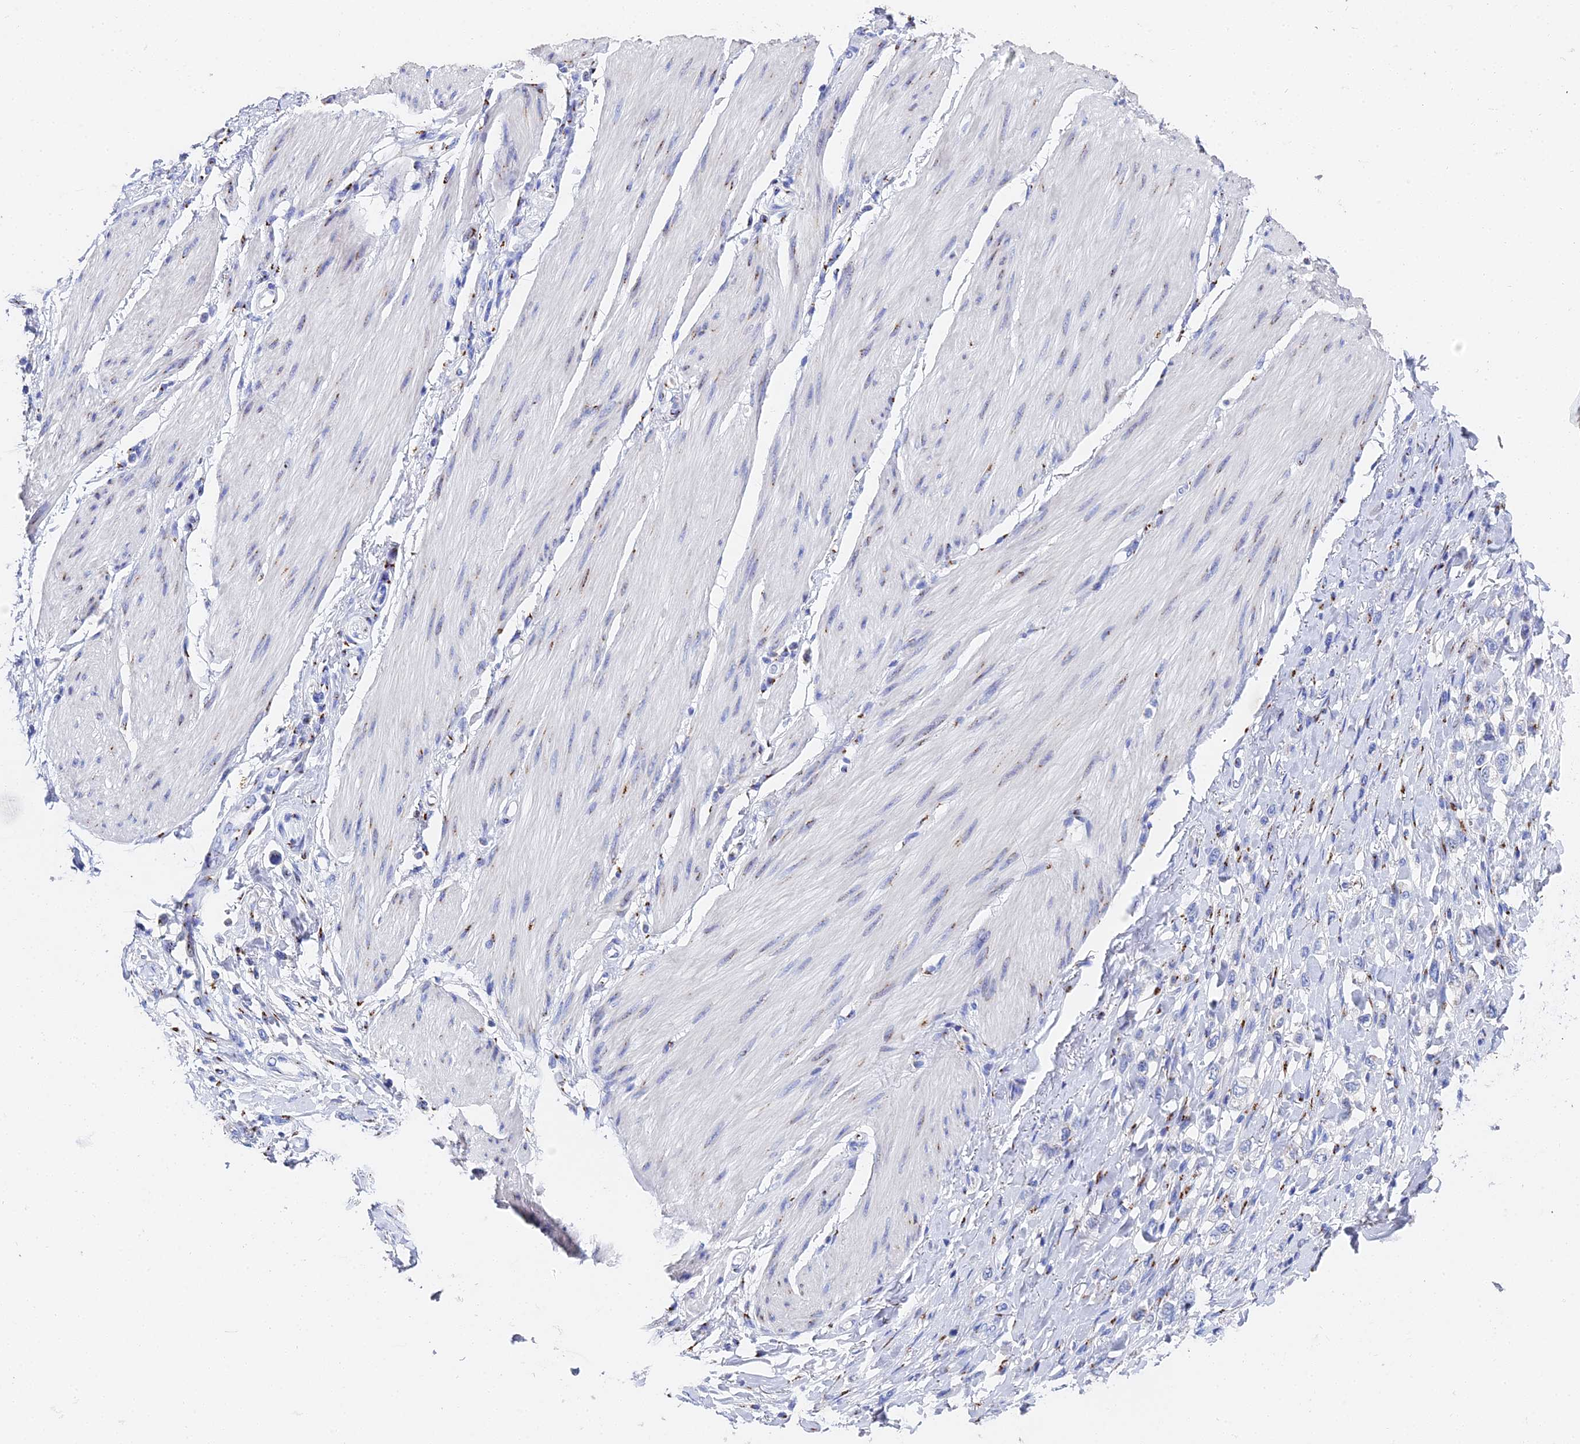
{"staining": {"intensity": "weak", "quantity": "<25%", "location": "cytoplasmic/membranous"}, "tissue": "stomach cancer", "cell_type": "Tumor cells", "image_type": "cancer", "snomed": [{"axis": "morphology", "description": "Adenocarcinoma, NOS"}, {"axis": "topography", "description": "Stomach"}], "caption": "This is an immunohistochemistry histopathology image of stomach cancer. There is no expression in tumor cells.", "gene": "ENSG00000268674", "patient": {"sex": "female", "age": 65}}